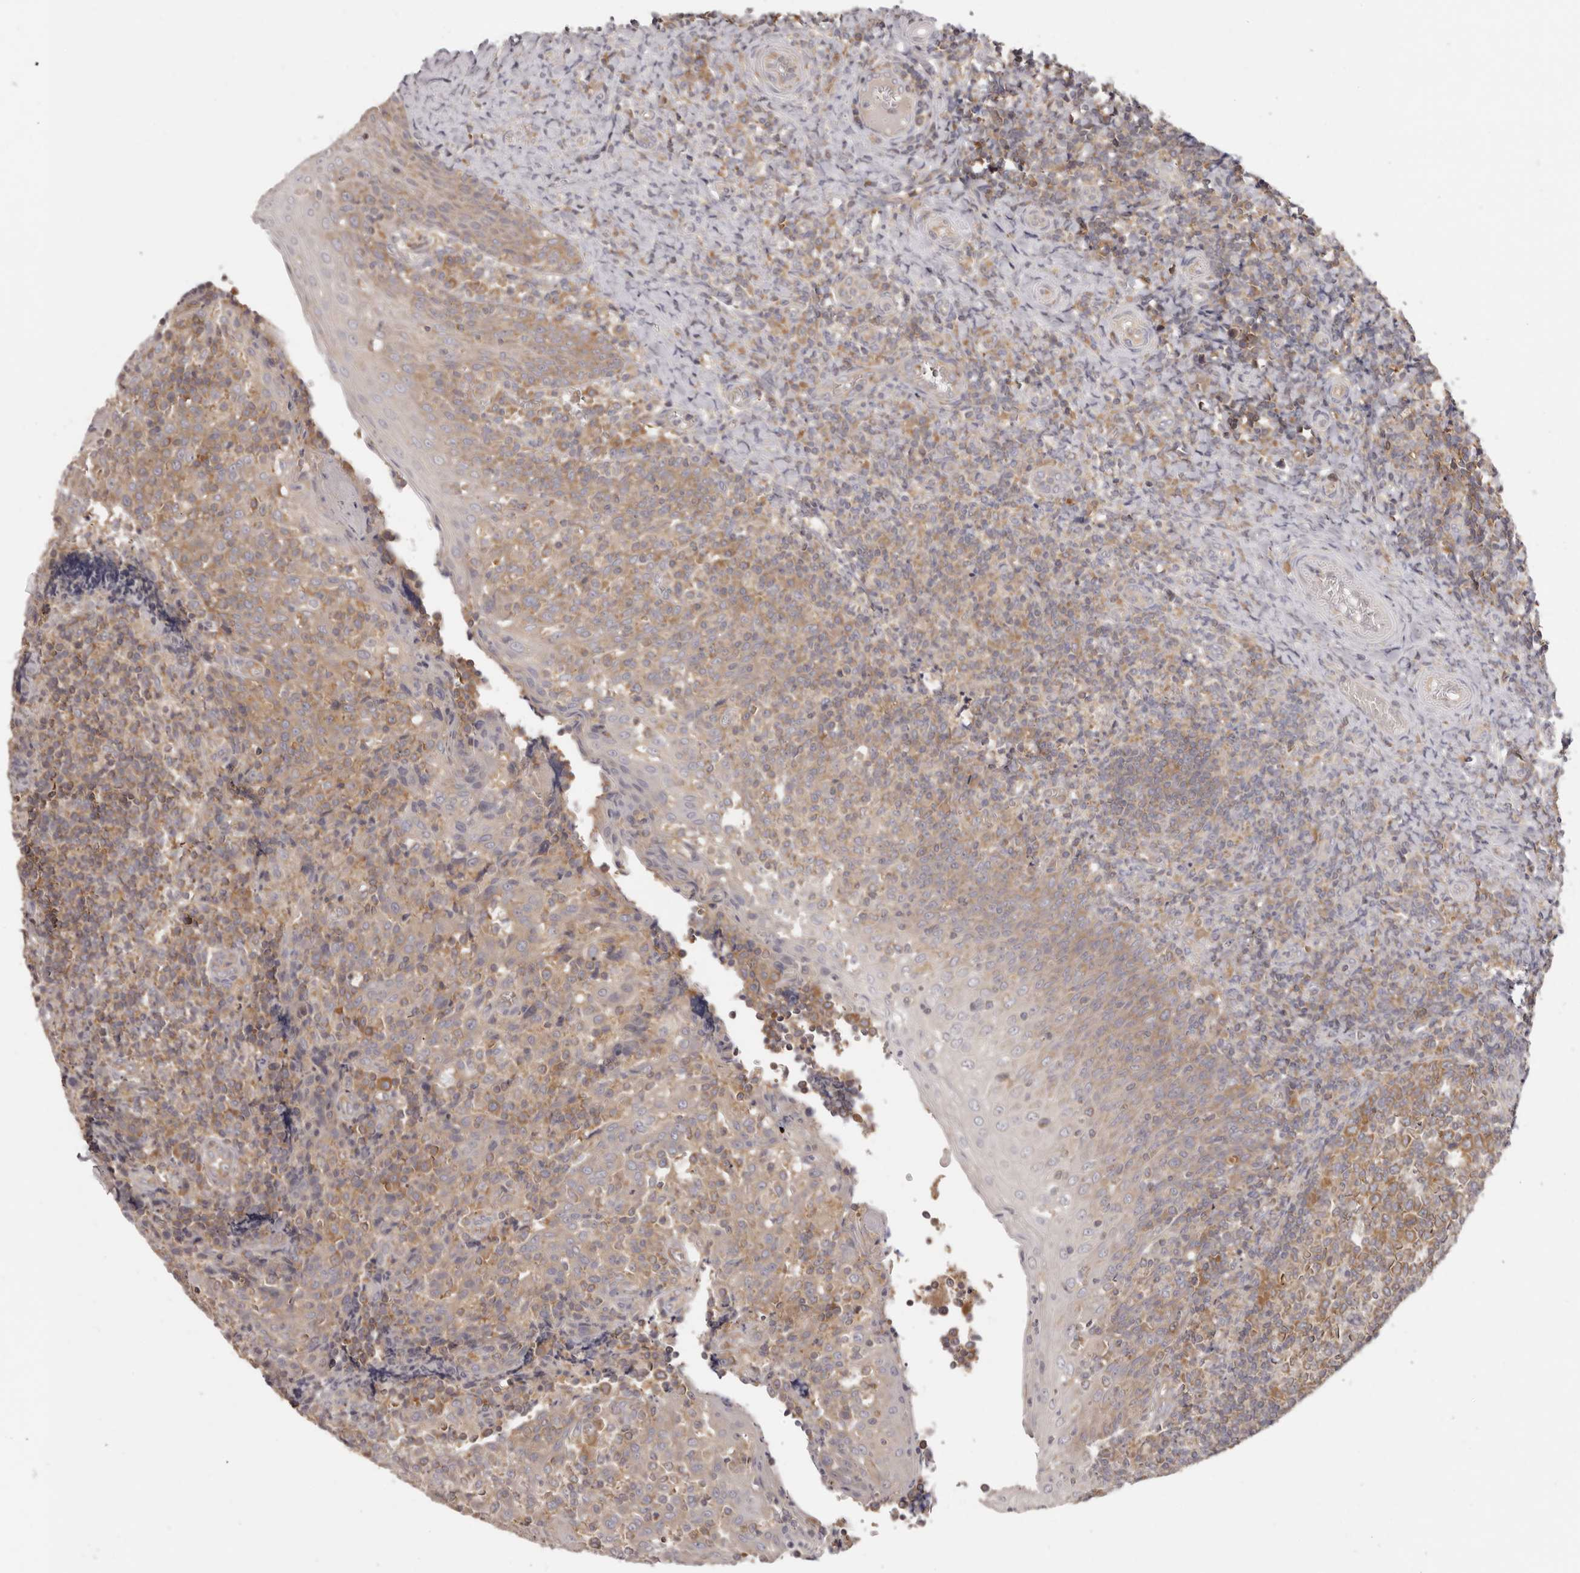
{"staining": {"intensity": "moderate", "quantity": ">75%", "location": "cytoplasmic/membranous"}, "tissue": "tonsil", "cell_type": "Germinal center cells", "image_type": "normal", "snomed": [{"axis": "morphology", "description": "Normal tissue, NOS"}, {"axis": "topography", "description": "Tonsil"}], "caption": "The image shows a brown stain indicating the presence of a protein in the cytoplasmic/membranous of germinal center cells in tonsil. (DAB (3,3'-diaminobenzidine) IHC with brightfield microscopy, high magnification).", "gene": "EEF1E1", "patient": {"sex": "female", "age": 19}}